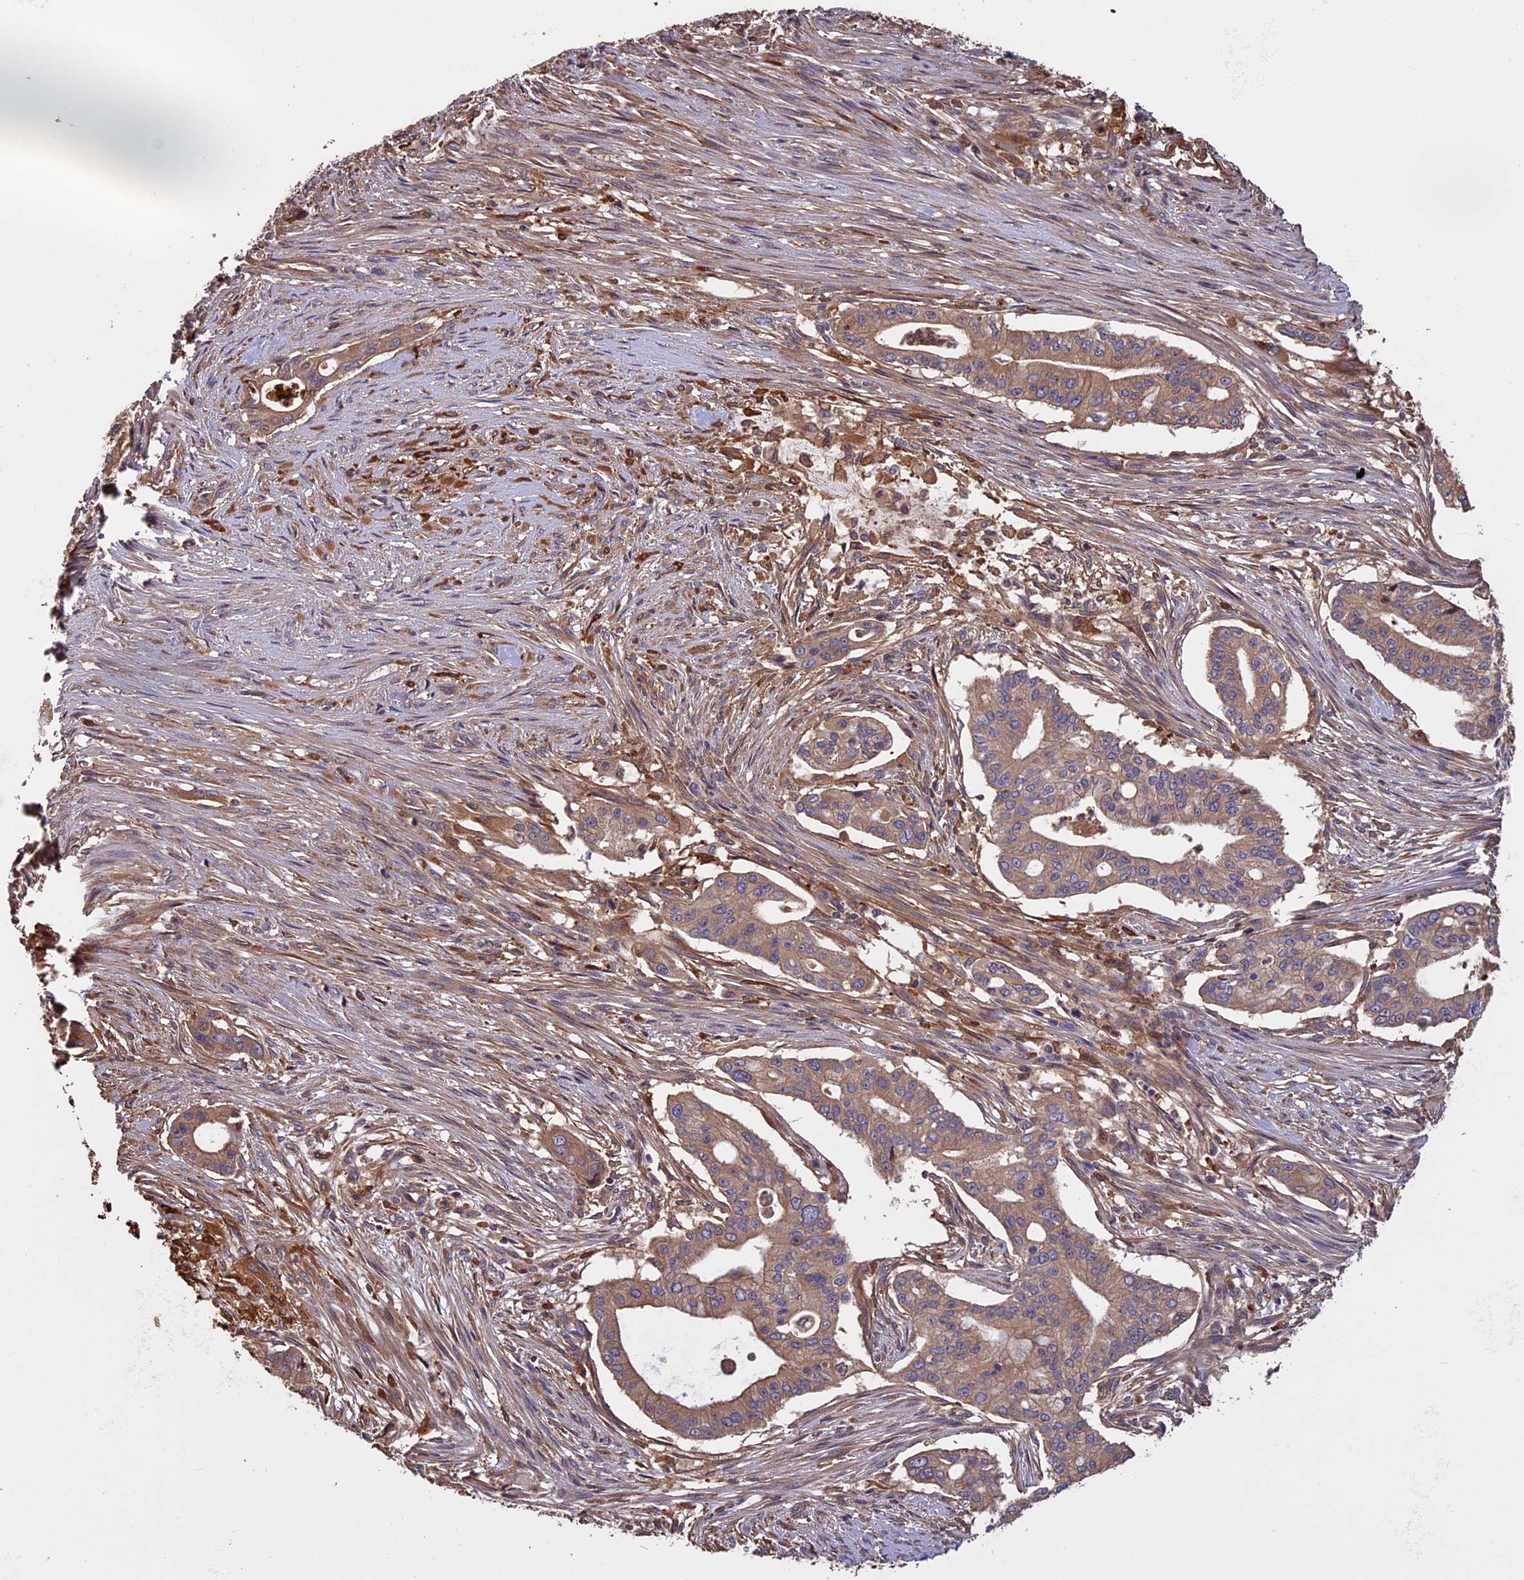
{"staining": {"intensity": "moderate", "quantity": ">75%", "location": "cytoplasmic/membranous"}, "tissue": "pancreatic cancer", "cell_type": "Tumor cells", "image_type": "cancer", "snomed": [{"axis": "morphology", "description": "Adenocarcinoma, NOS"}, {"axis": "topography", "description": "Pancreas"}], "caption": "Protein expression analysis of pancreatic cancer displays moderate cytoplasmic/membranous staining in about >75% of tumor cells.", "gene": "VWA3A", "patient": {"sex": "male", "age": 46}}